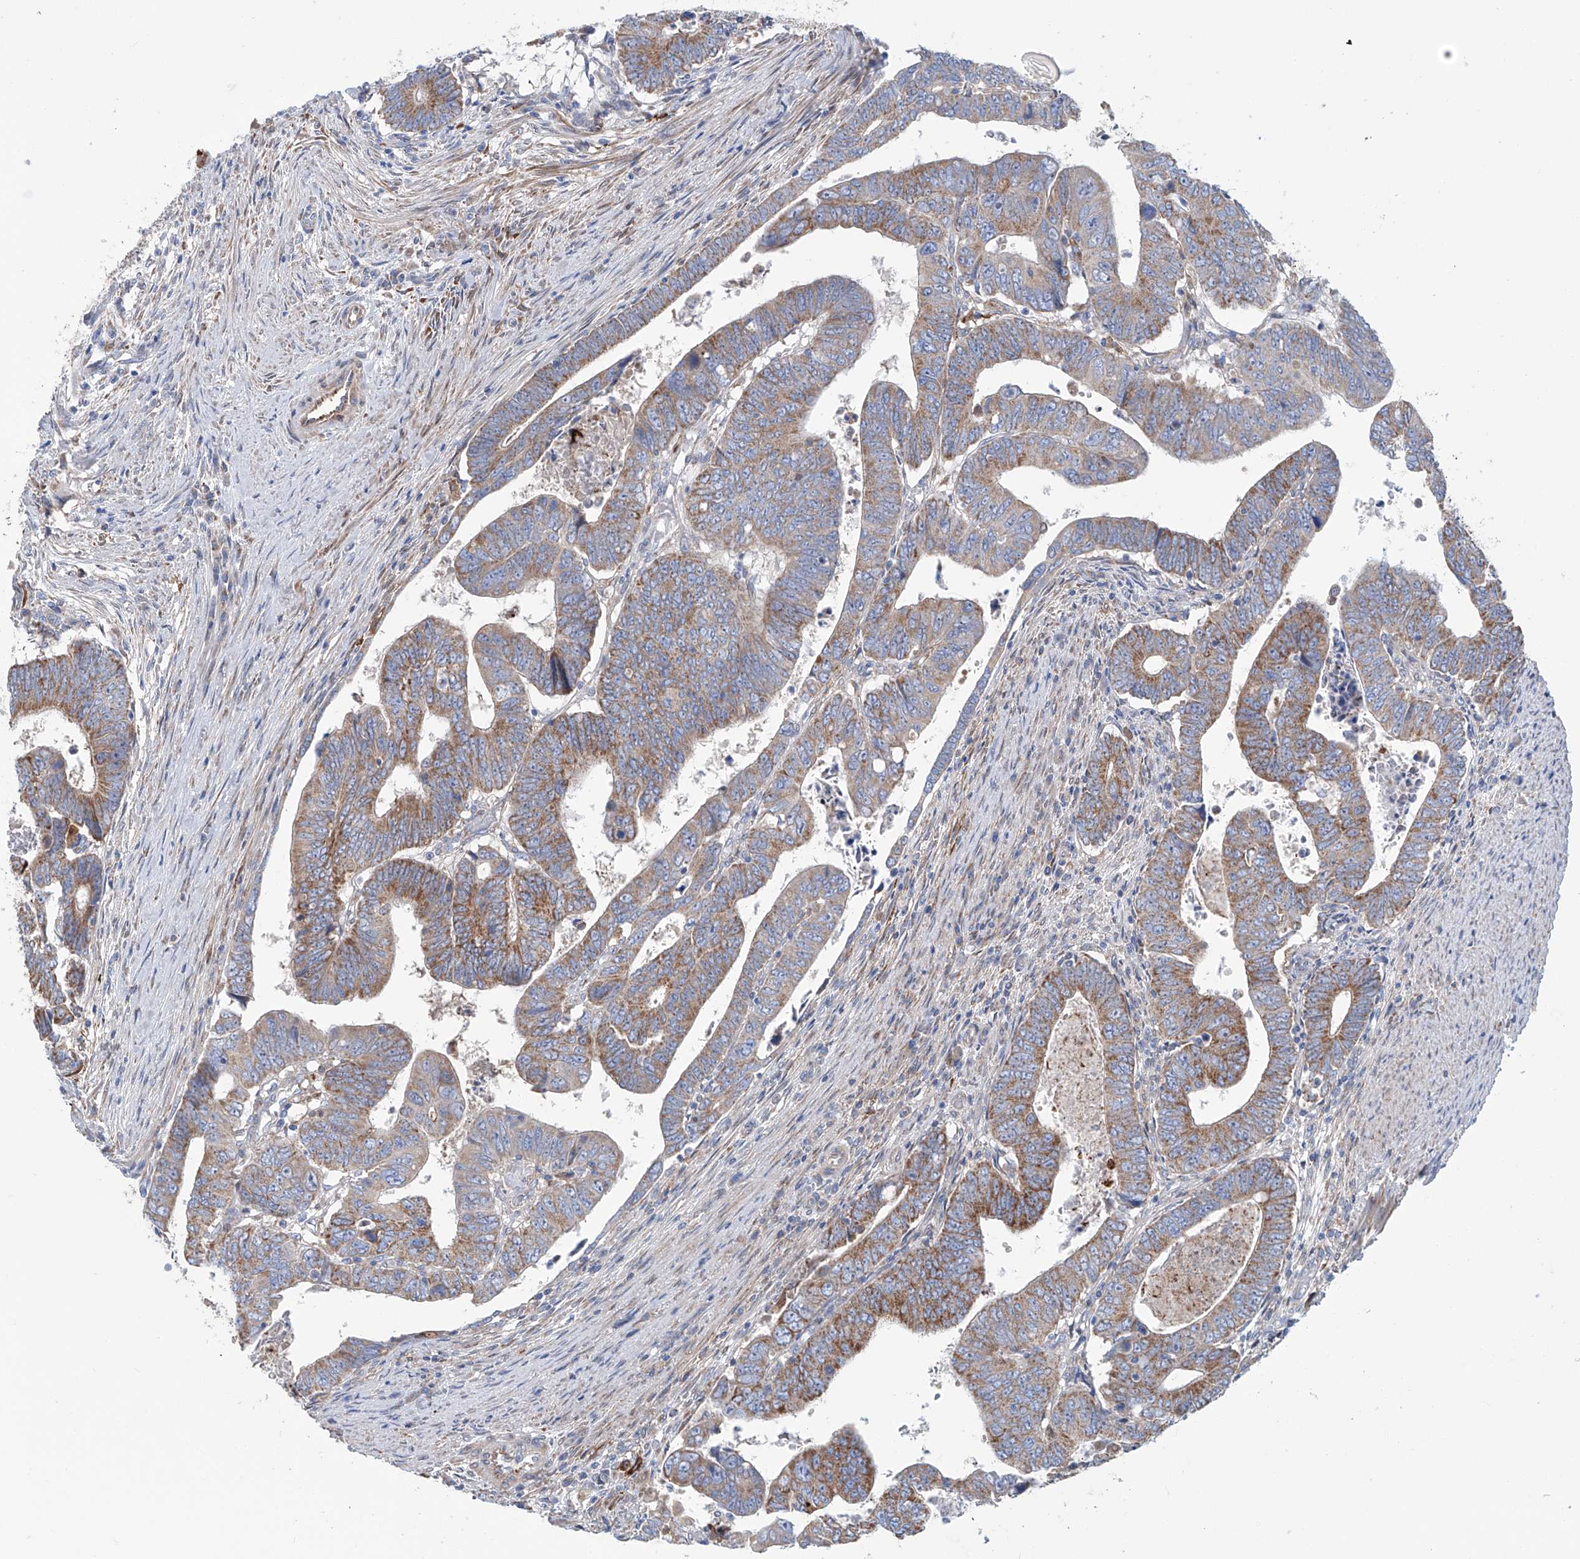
{"staining": {"intensity": "moderate", "quantity": "25%-75%", "location": "cytoplasmic/membranous"}, "tissue": "colorectal cancer", "cell_type": "Tumor cells", "image_type": "cancer", "snomed": [{"axis": "morphology", "description": "Normal tissue, NOS"}, {"axis": "morphology", "description": "Adenocarcinoma, NOS"}, {"axis": "topography", "description": "Rectum"}], "caption": "Immunohistochemical staining of human colorectal cancer (adenocarcinoma) reveals medium levels of moderate cytoplasmic/membranous protein staining in about 25%-75% of tumor cells.", "gene": "ALDH6A1", "patient": {"sex": "female", "age": 65}}